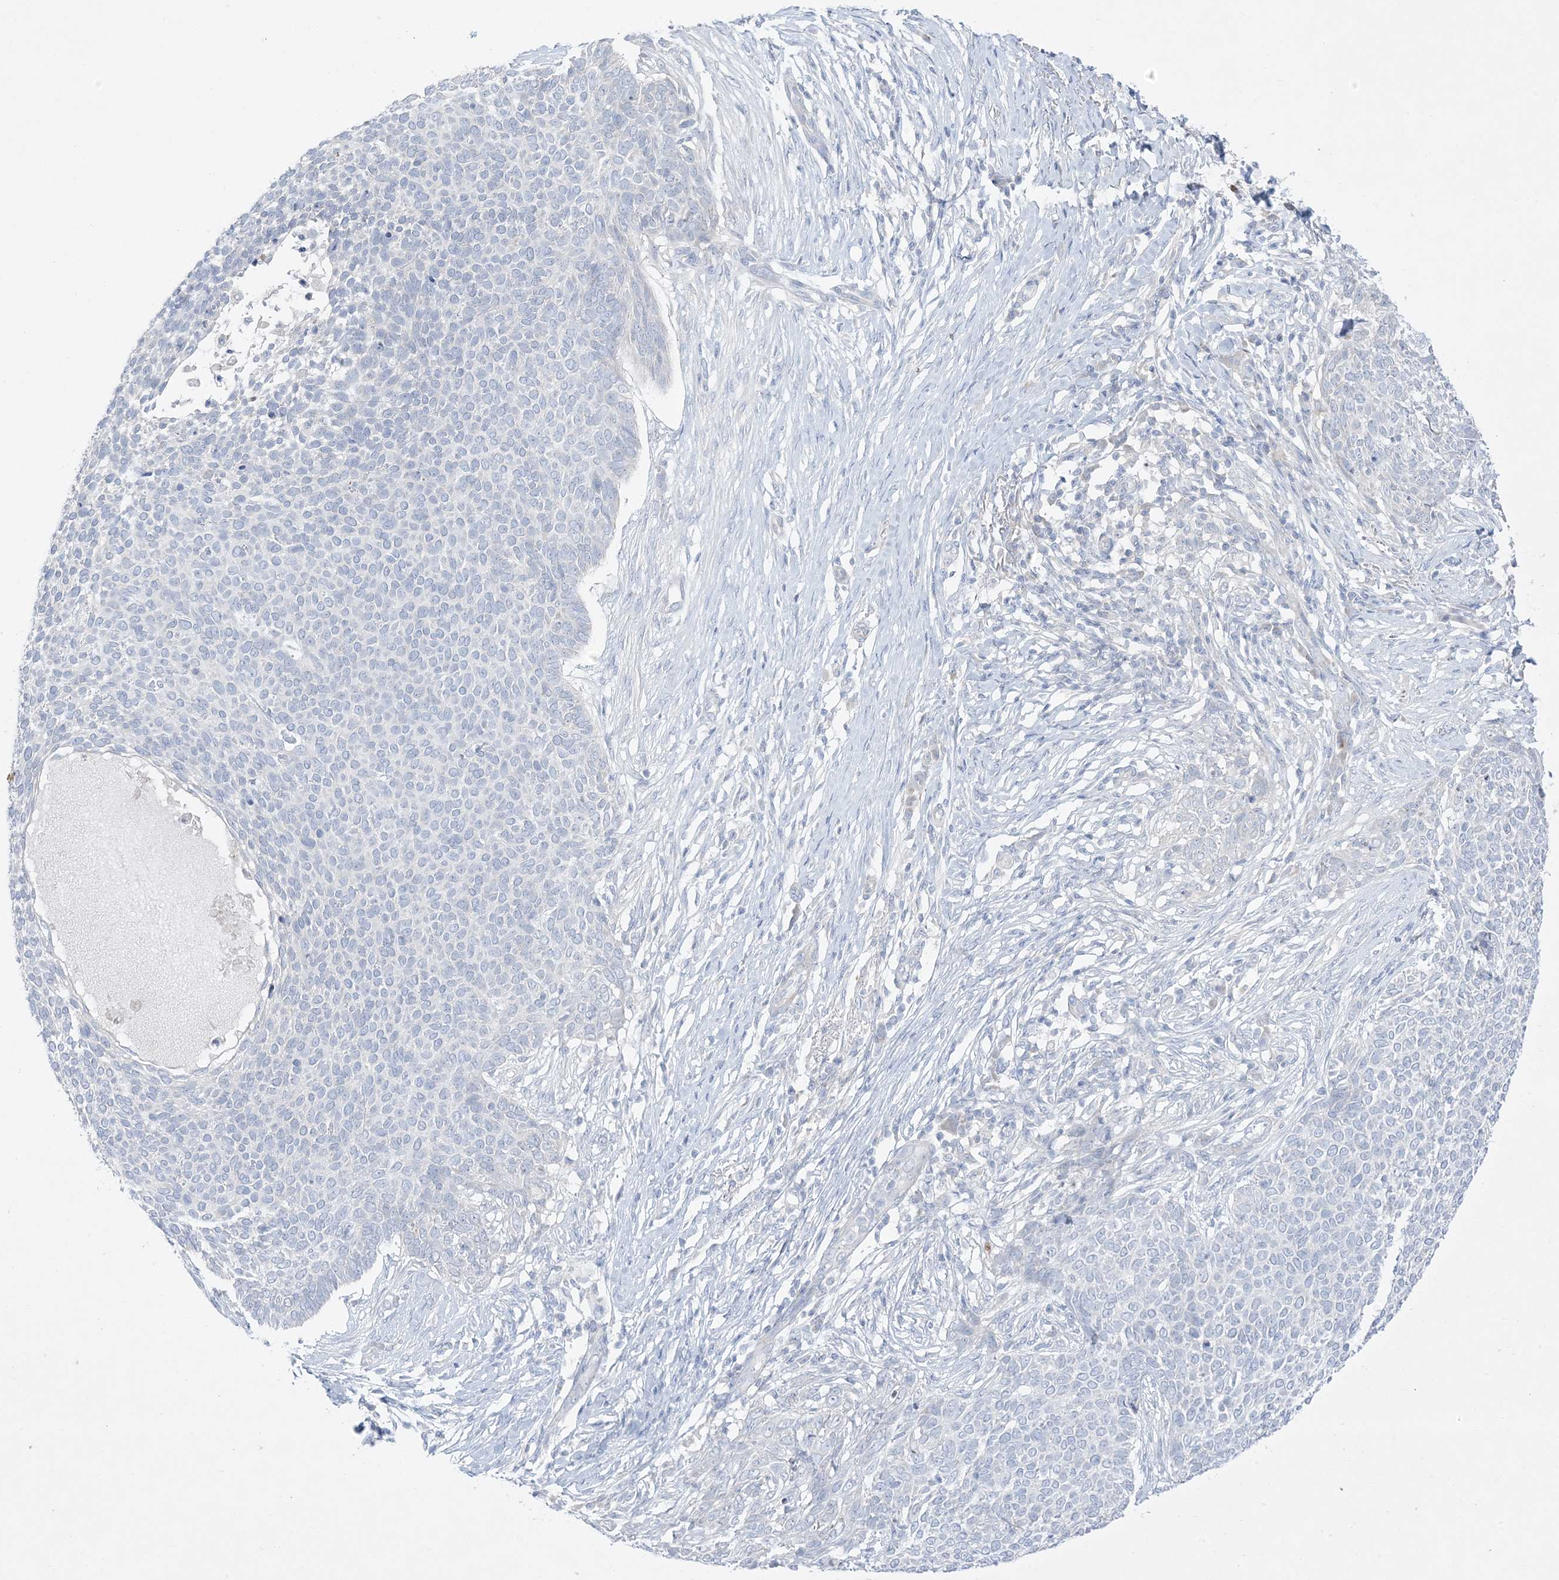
{"staining": {"intensity": "negative", "quantity": "none", "location": "none"}, "tissue": "skin cancer", "cell_type": "Tumor cells", "image_type": "cancer", "snomed": [{"axis": "morphology", "description": "Normal tissue, NOS"}, {"axis": "morphology", "description": "Basal cell carcinoma"}, {"axis": "topography", "description": "Skin"}], "caption": "IHC of human skin cancer (basal cell carcinoma) shows no positivity in tumor cells.", "gene": "FAM184A", "patient": {"sex": "male", "age": 50}}